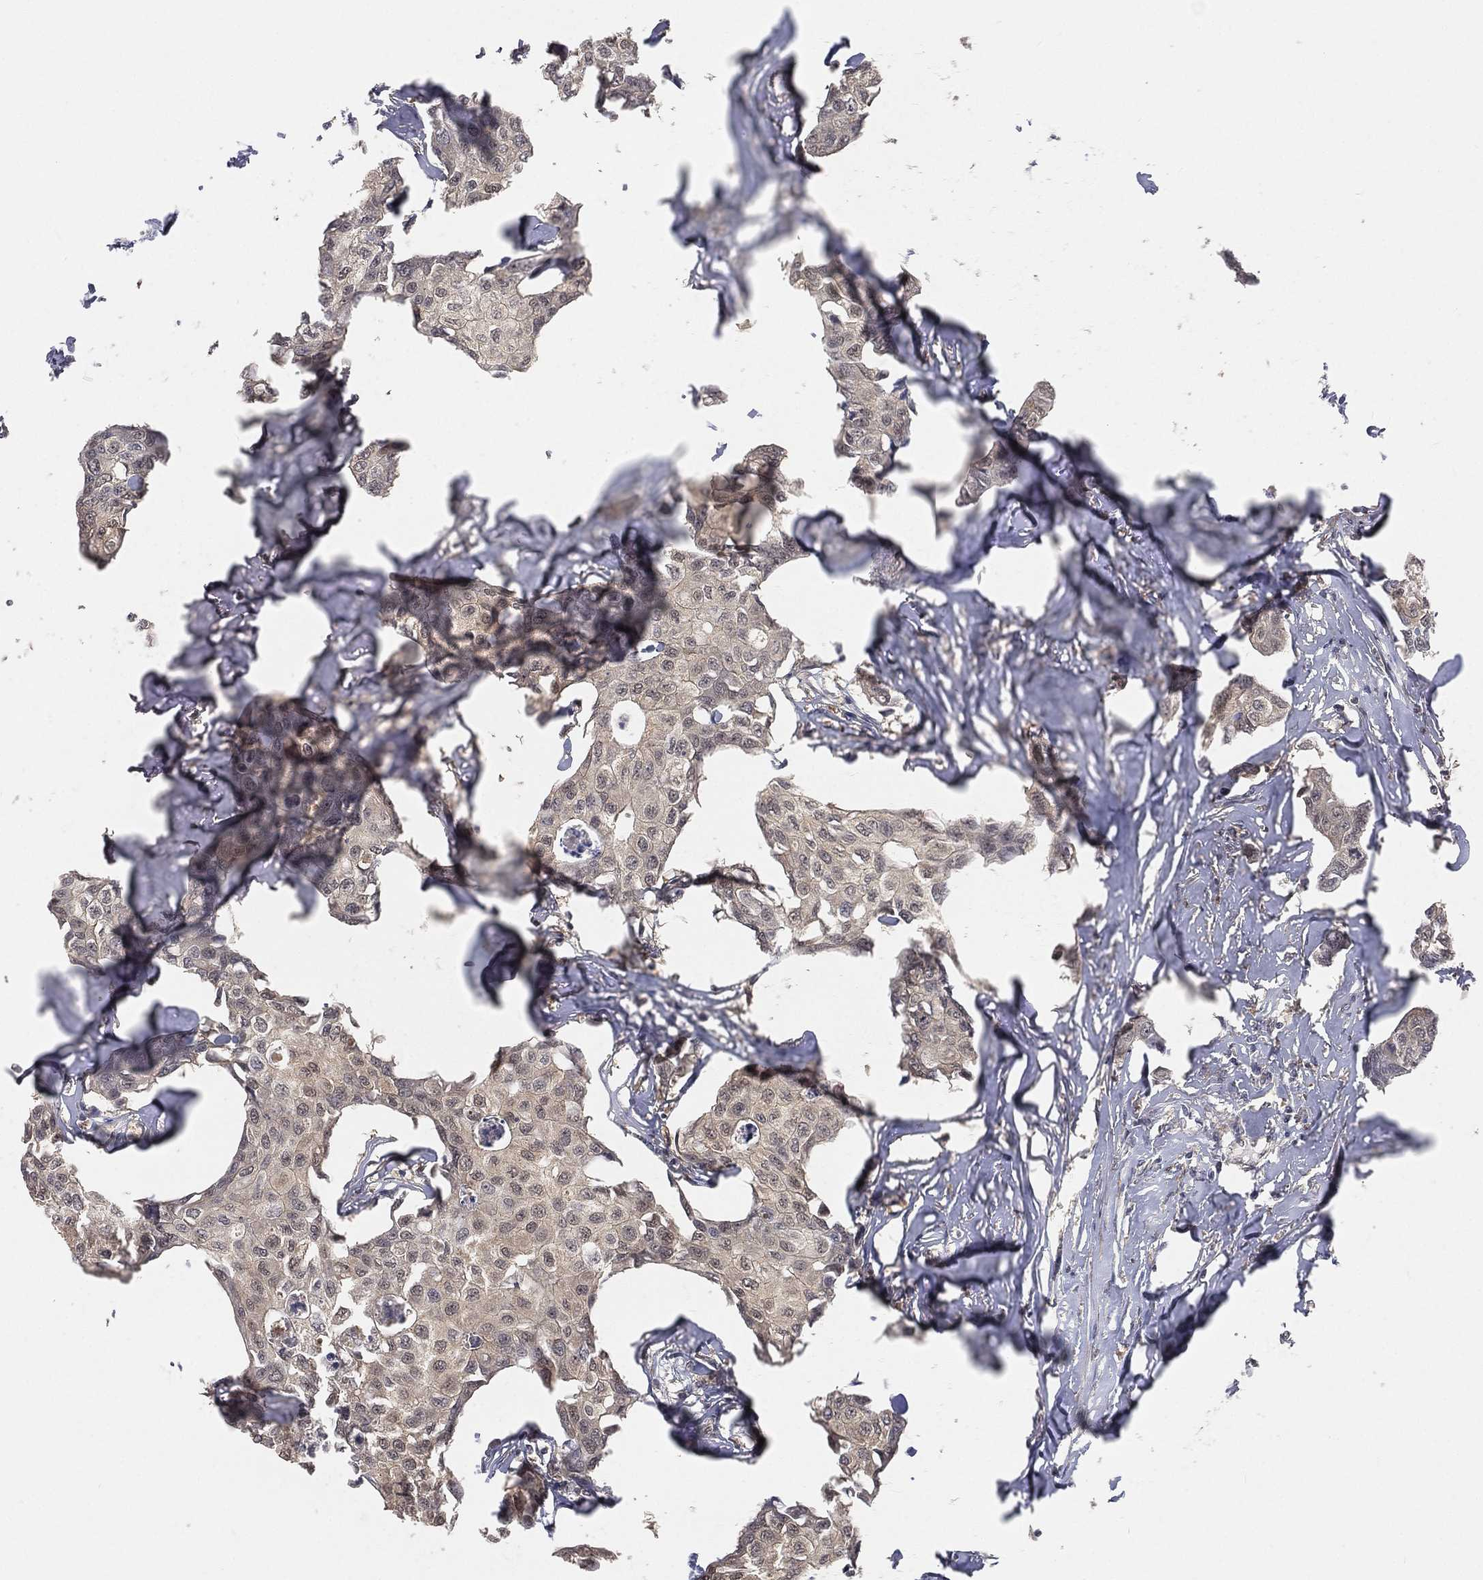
{"staining": {"intensity": "negative", "quantity": "none", "location": "none"}, "tissue": "breast cancer", "cell_type": "Tumor cells", "image_type": "cancer", "snomed": [{"axis": "morphology", "description": "Duct carcinoma"}, {"axis": "topography", "description": "Breast"}], "caption": "This is an immunohistochemistry histopathology image of human breast infiltrating ductal carcinoma. There is no expression in tumor cells.", "gene": "MAPK1", "patient": {"sex": "female", "age": 80}}